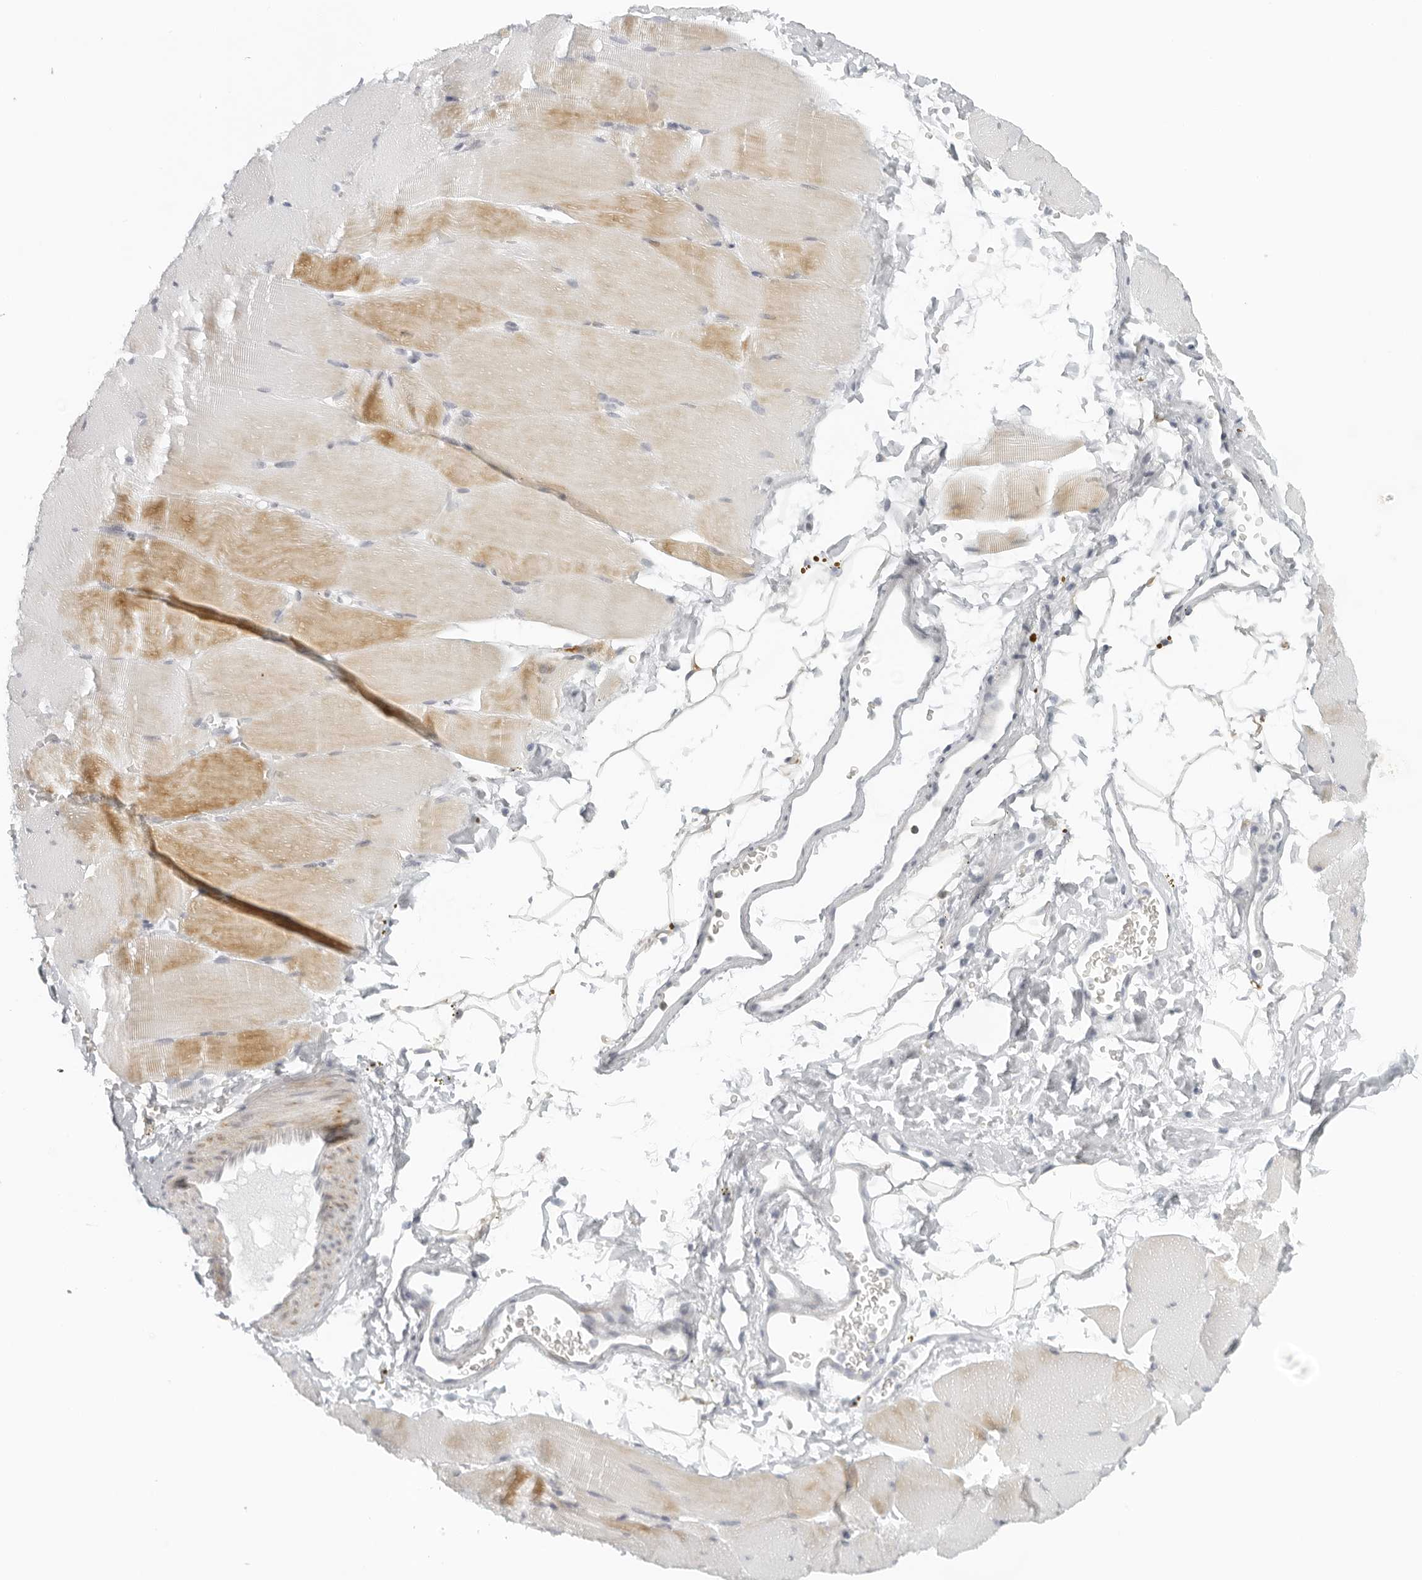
{"staining": {"intensity": "moderate", "quantity": "25%-75%", "location": "cytoplasmic/membranous"}, "tissue": "skeletal muscle", "cell_type": "Myocytes", "image_type": "normal", "snomed": [{"axis": "morphology", "description": "Normal tissue, NOS"}, {"axis": "topography", "description": "Skeletal muscle"}, {"axis": "topography", "description": "Parathyroid gland"}], "caption": "This micrograph displays IHC staining of unremarkable human skeletal muscle, with medium moderate cytoplasmic/membranous positivity in approximately 25%-75% of myocytes.", "gene": "RPS6KC1", "patient": {"sex": "female", "age": 37}}